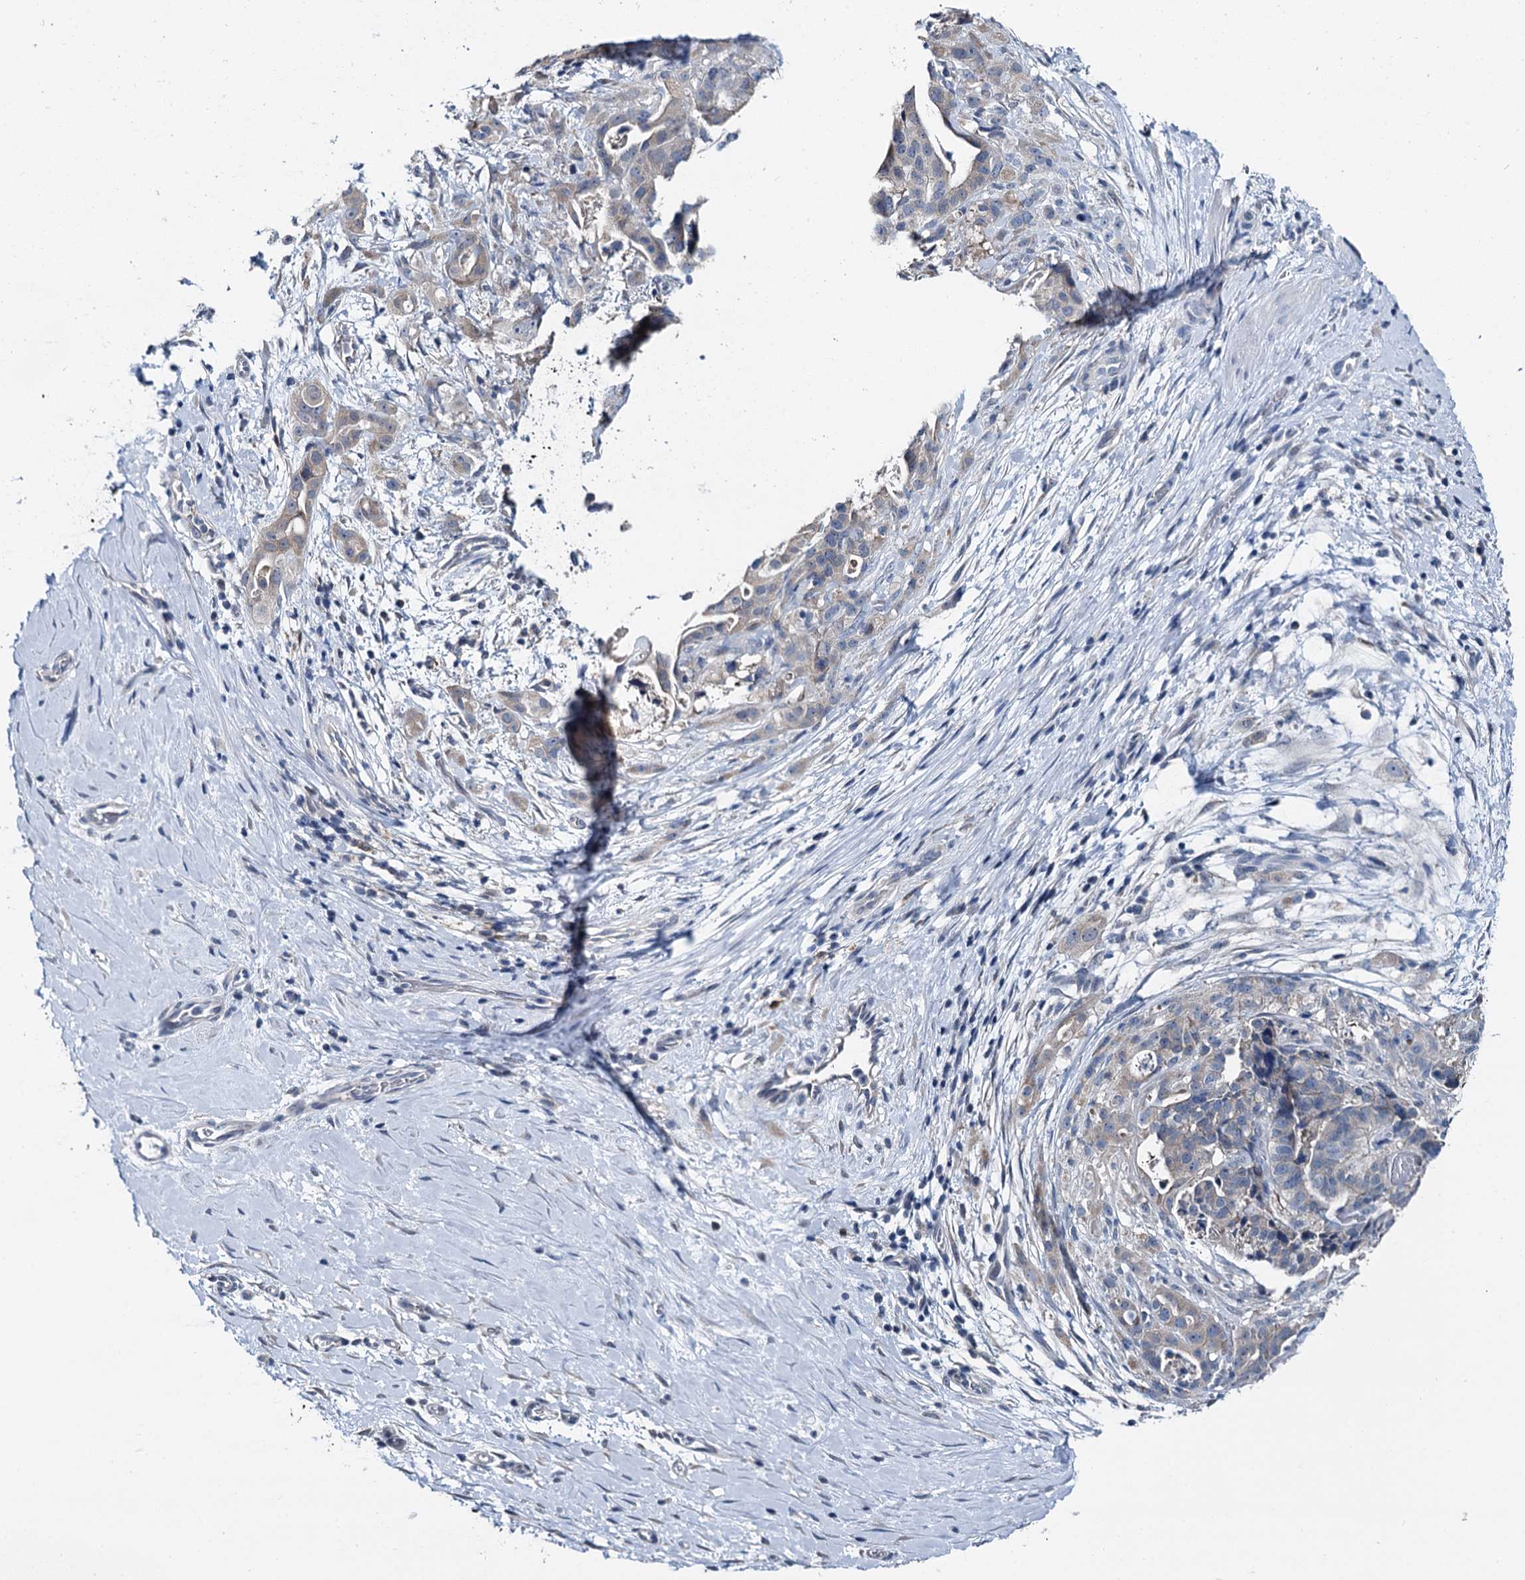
{"staining": {"intensity": "weak", "quantity": "25%-75%", "location": "cytoplasmic/membranous"}, "tissue": "stomach cancer", "cell_type": "Tumor cells", "image_type": "cancer", "snomed": [{"axis": "morphology", "description": "Adenocarcinoma, NOS"}, {"axis": "topography", "description": "Stomach"}], "caption": "Protein expression analysis of human stomach cancer reveals weak cytoplasmic/membranous staining in about 25%-75% of tumor cells.", "gene": "MIOX", "patient": {"sex": "male", "age": 48}}